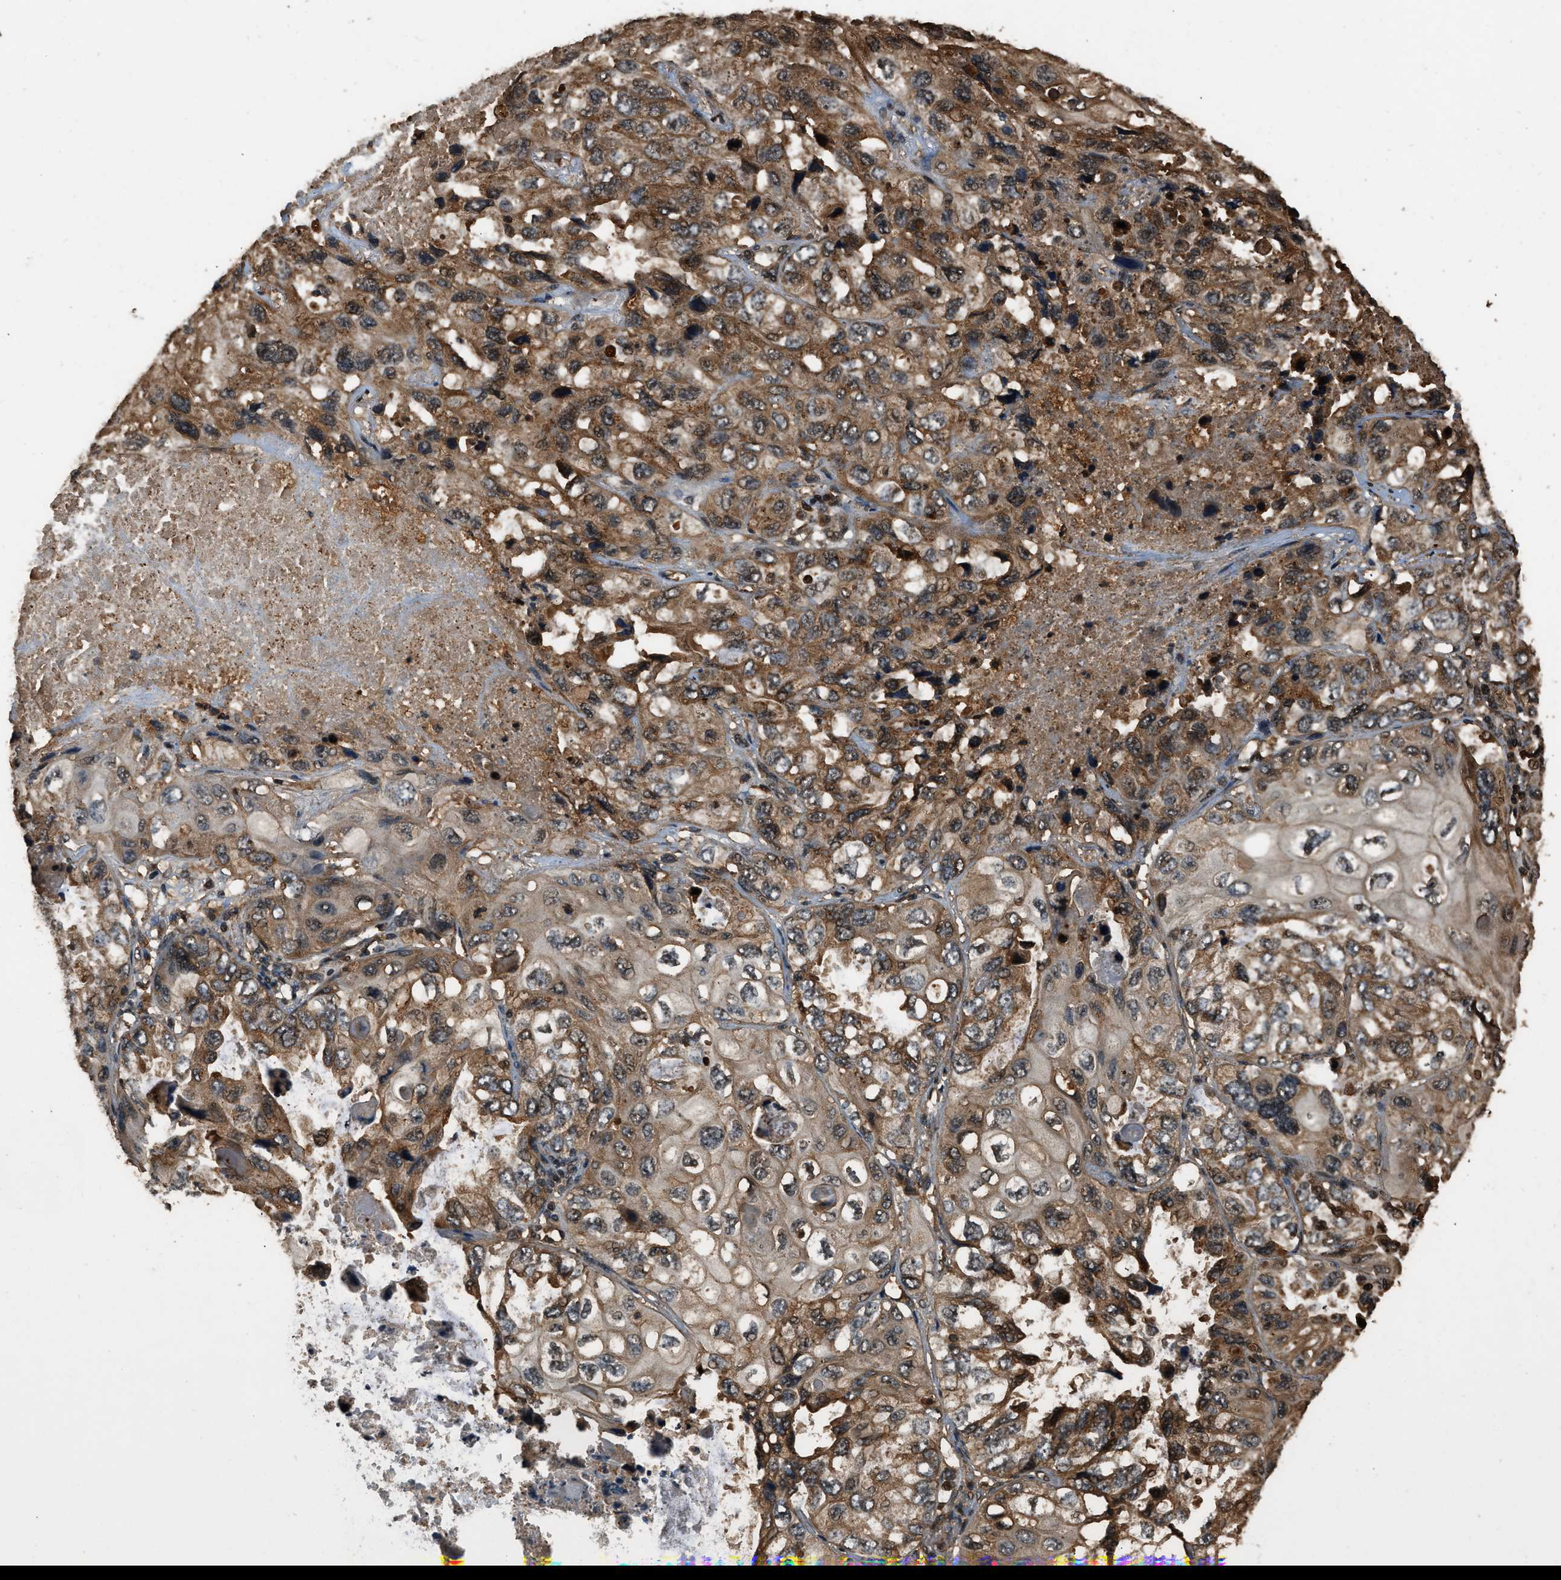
{"staining": {"intensity": "moderate", "quantity": ">75%", "location": "cytoplasmic/membranous"}, "tissue": "lung cancer", "cell_type": "Tumor cells", "image_type": "cancer", "snomed": [{"axis": "morphology", "description": "Squamous cell carcinoma, NOS"}, {"axis": "topography", "description": "Lung"}], "caption": "Protein staining displays moderate cytoplasmic/membranous staining in approximately >75% of tumor cells in lung cancer (squamous cell carcinoma).", "gene": "RAP2A", "patient": {"sex": "female", "age": 73}}